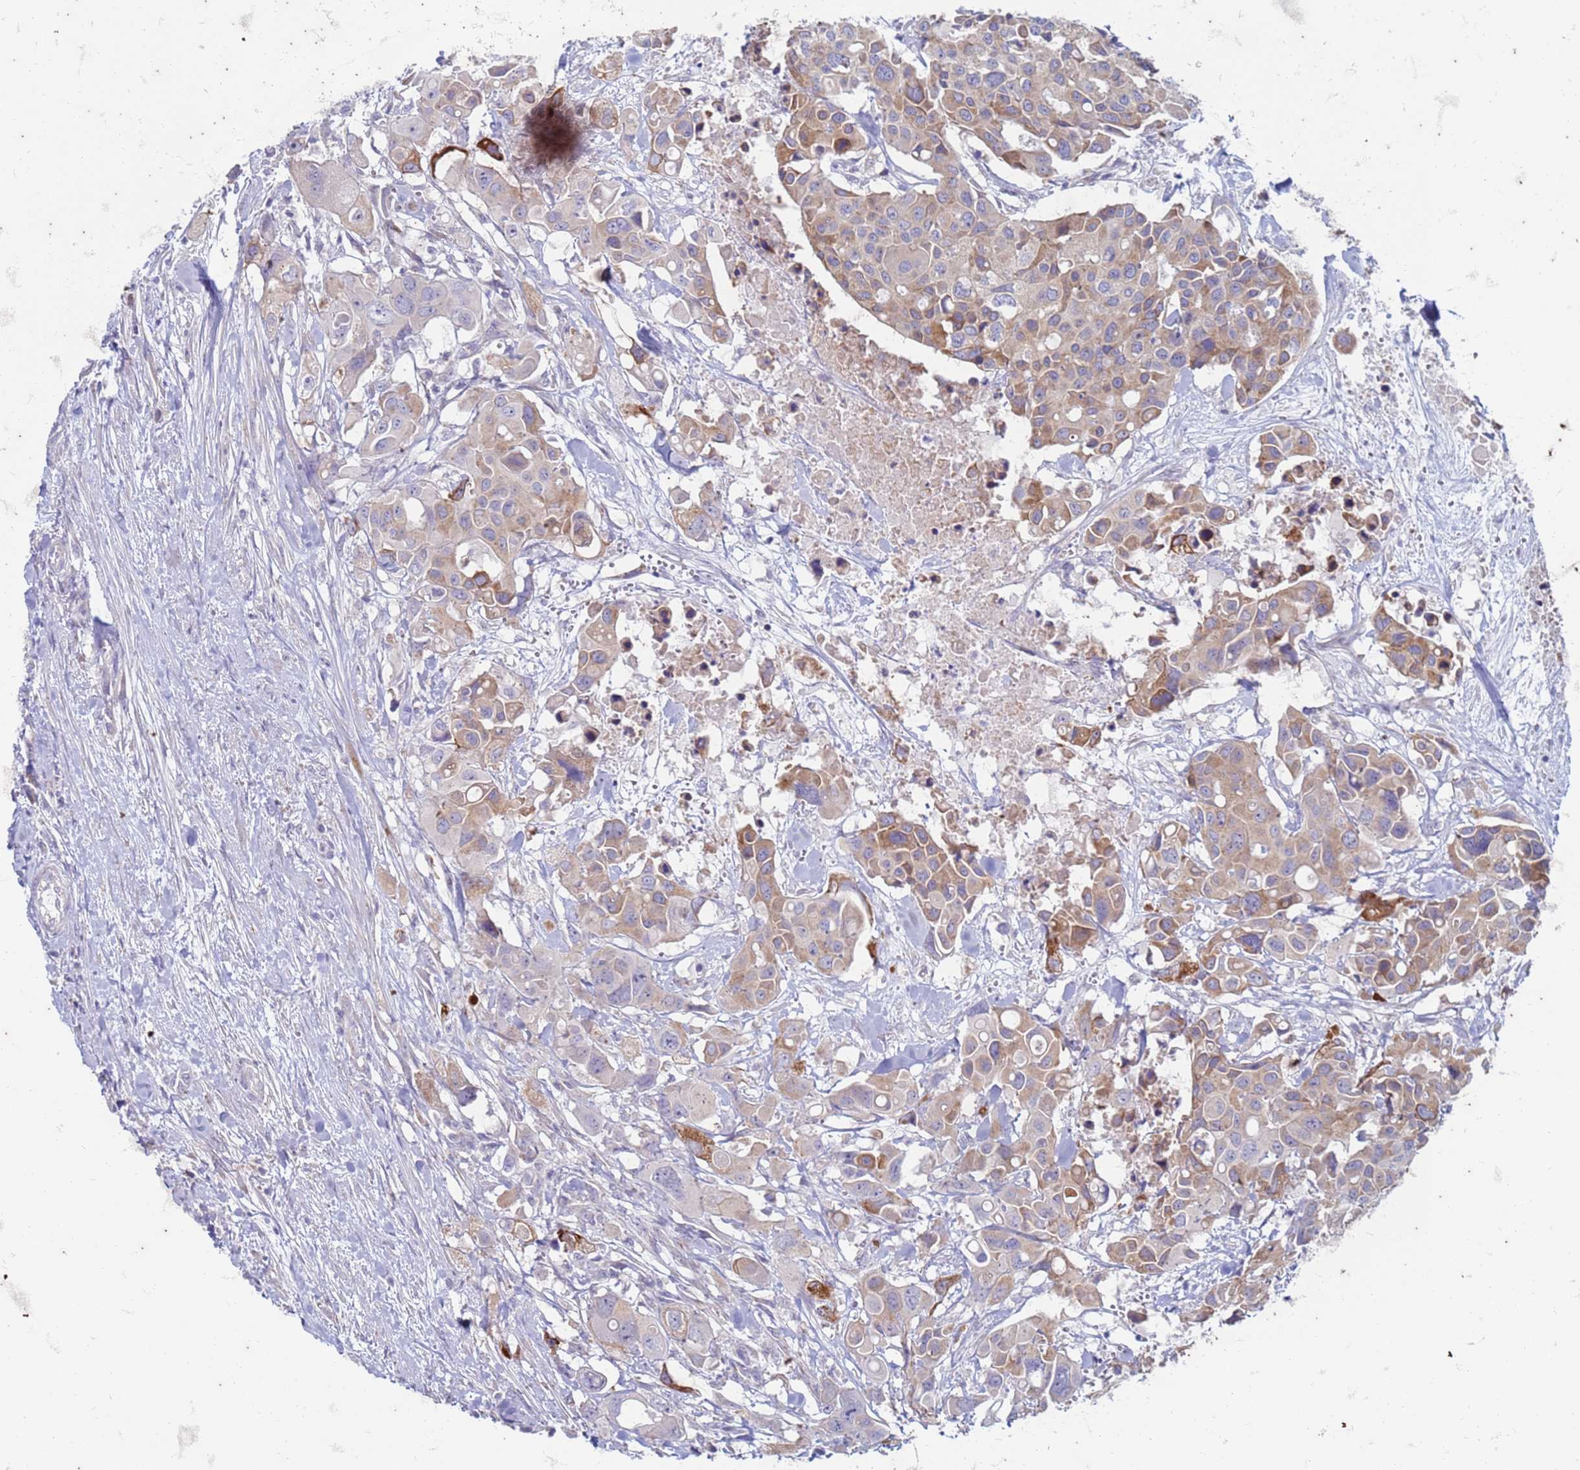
{"staining": {"intensity": "moderate", "quantity": "<25%", "location": "cytoplasmic/membranous"}, "tissue": "colorectal cancer", "cell_type": "Tumor cells", "image_type": "cancer", "snomed": [{"axis": "morphology", "description": "Adenocarcinoma, NOS"}, {"axis": "topography", "description": "Colon"}], "caption": "Immunohistochemical staining of colorectal cancer exhibits low levels of moderate cytoplasmic/membranous positivity in about <25% of tumor cells. (DAB (3,3'-diaminobenzidine) IHC with brightfield microscopy, high magnification).", "gene": "SUCO", "patient": {"sex": "male", "age": 77}}